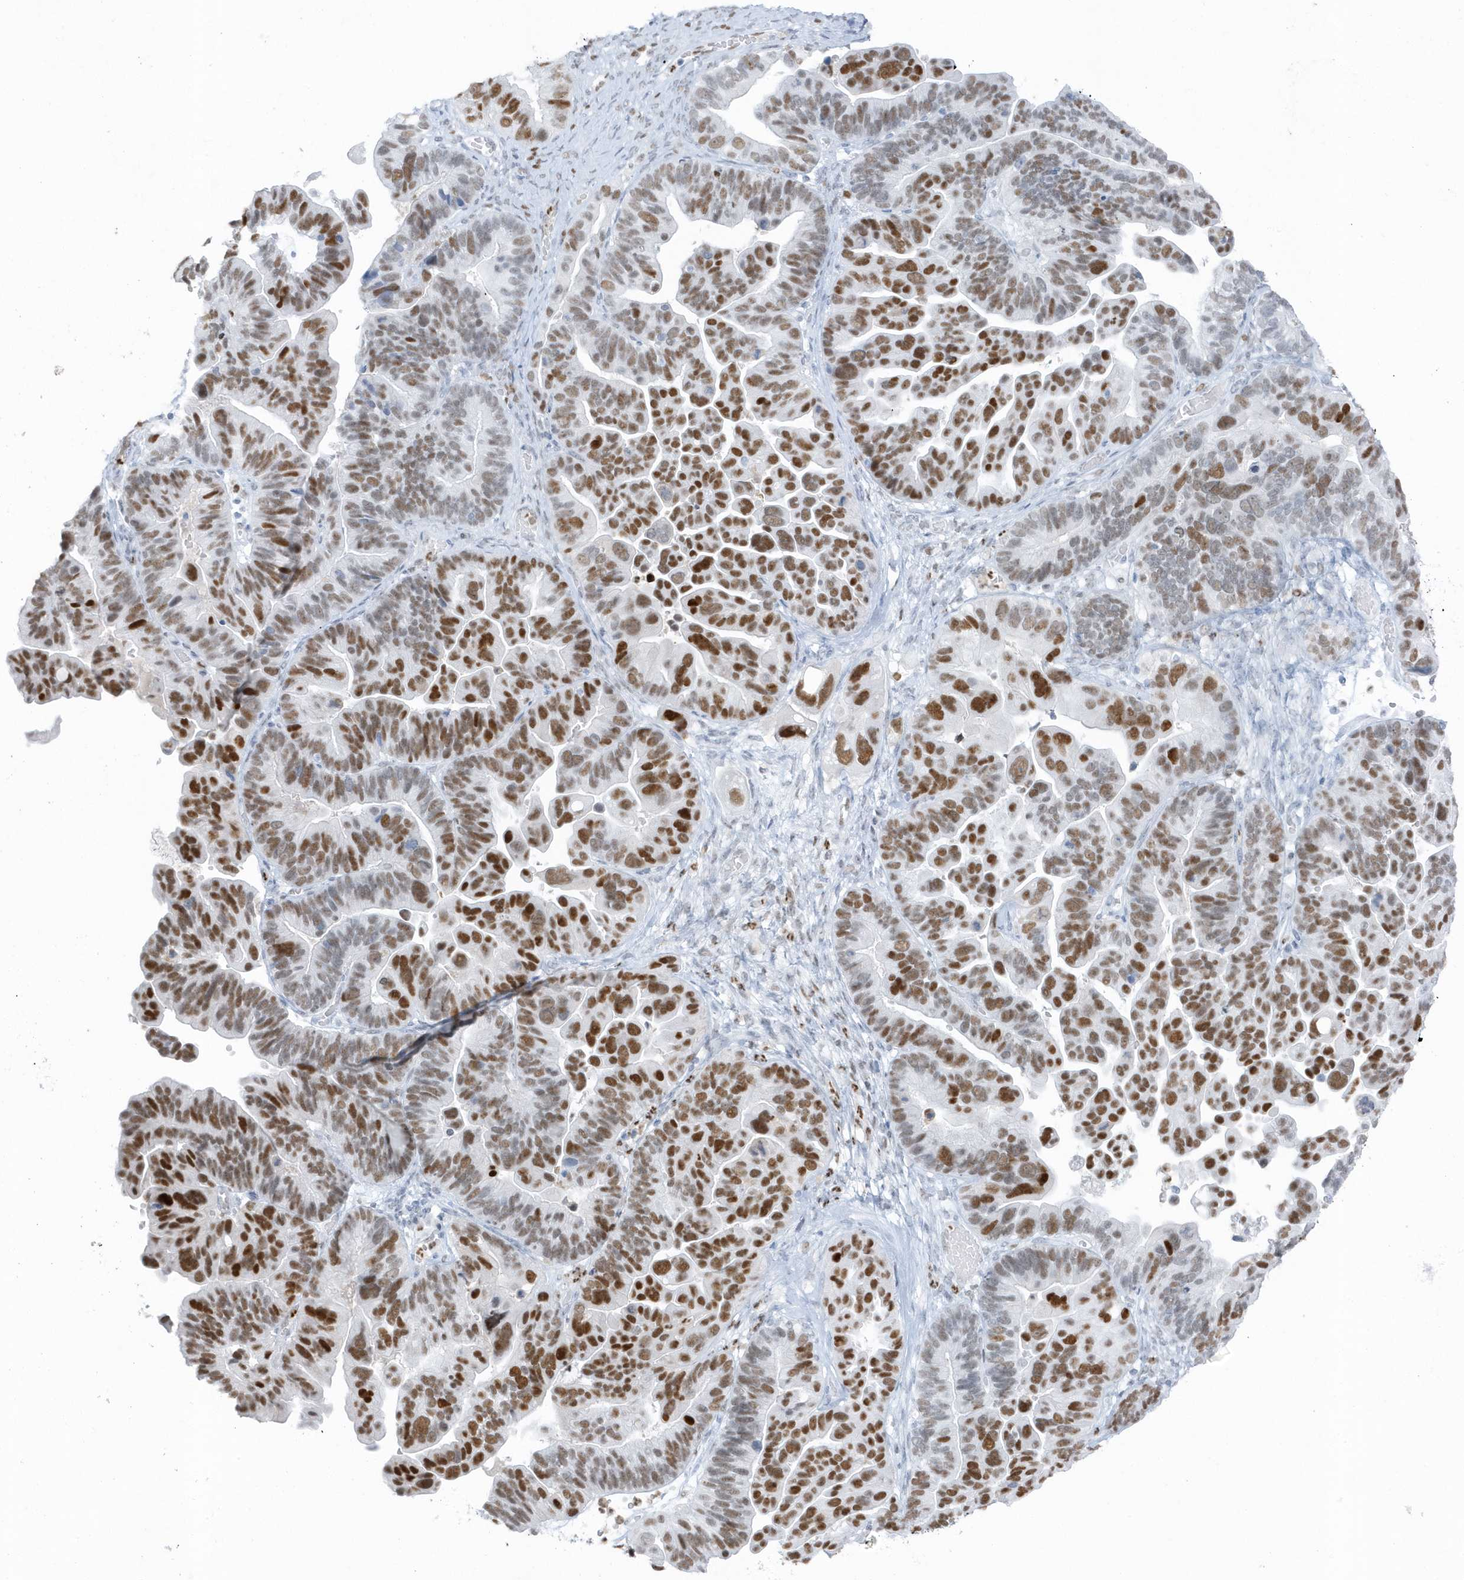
{"staining": {"intensity": "moderate", "quantity": ">75%", "location": "nuclear"}, "tissue": "ovarian cancer", "cell_type": "Tumor cells", "image_type": "cancer", "snomed": [{"axis": "morphology", "description": "Cystadenocarcinoma, serous, NOS"}, {"axis": "topography", "description": "Ovary"}], "caption": "DAB immunohistochemical staining of human ovarian cancer reveals moderate nuclear protein staining in approximately >75% of tumor cells.", "gene": "SMIM34", "patient": {"sex": "female", "age": 56}}